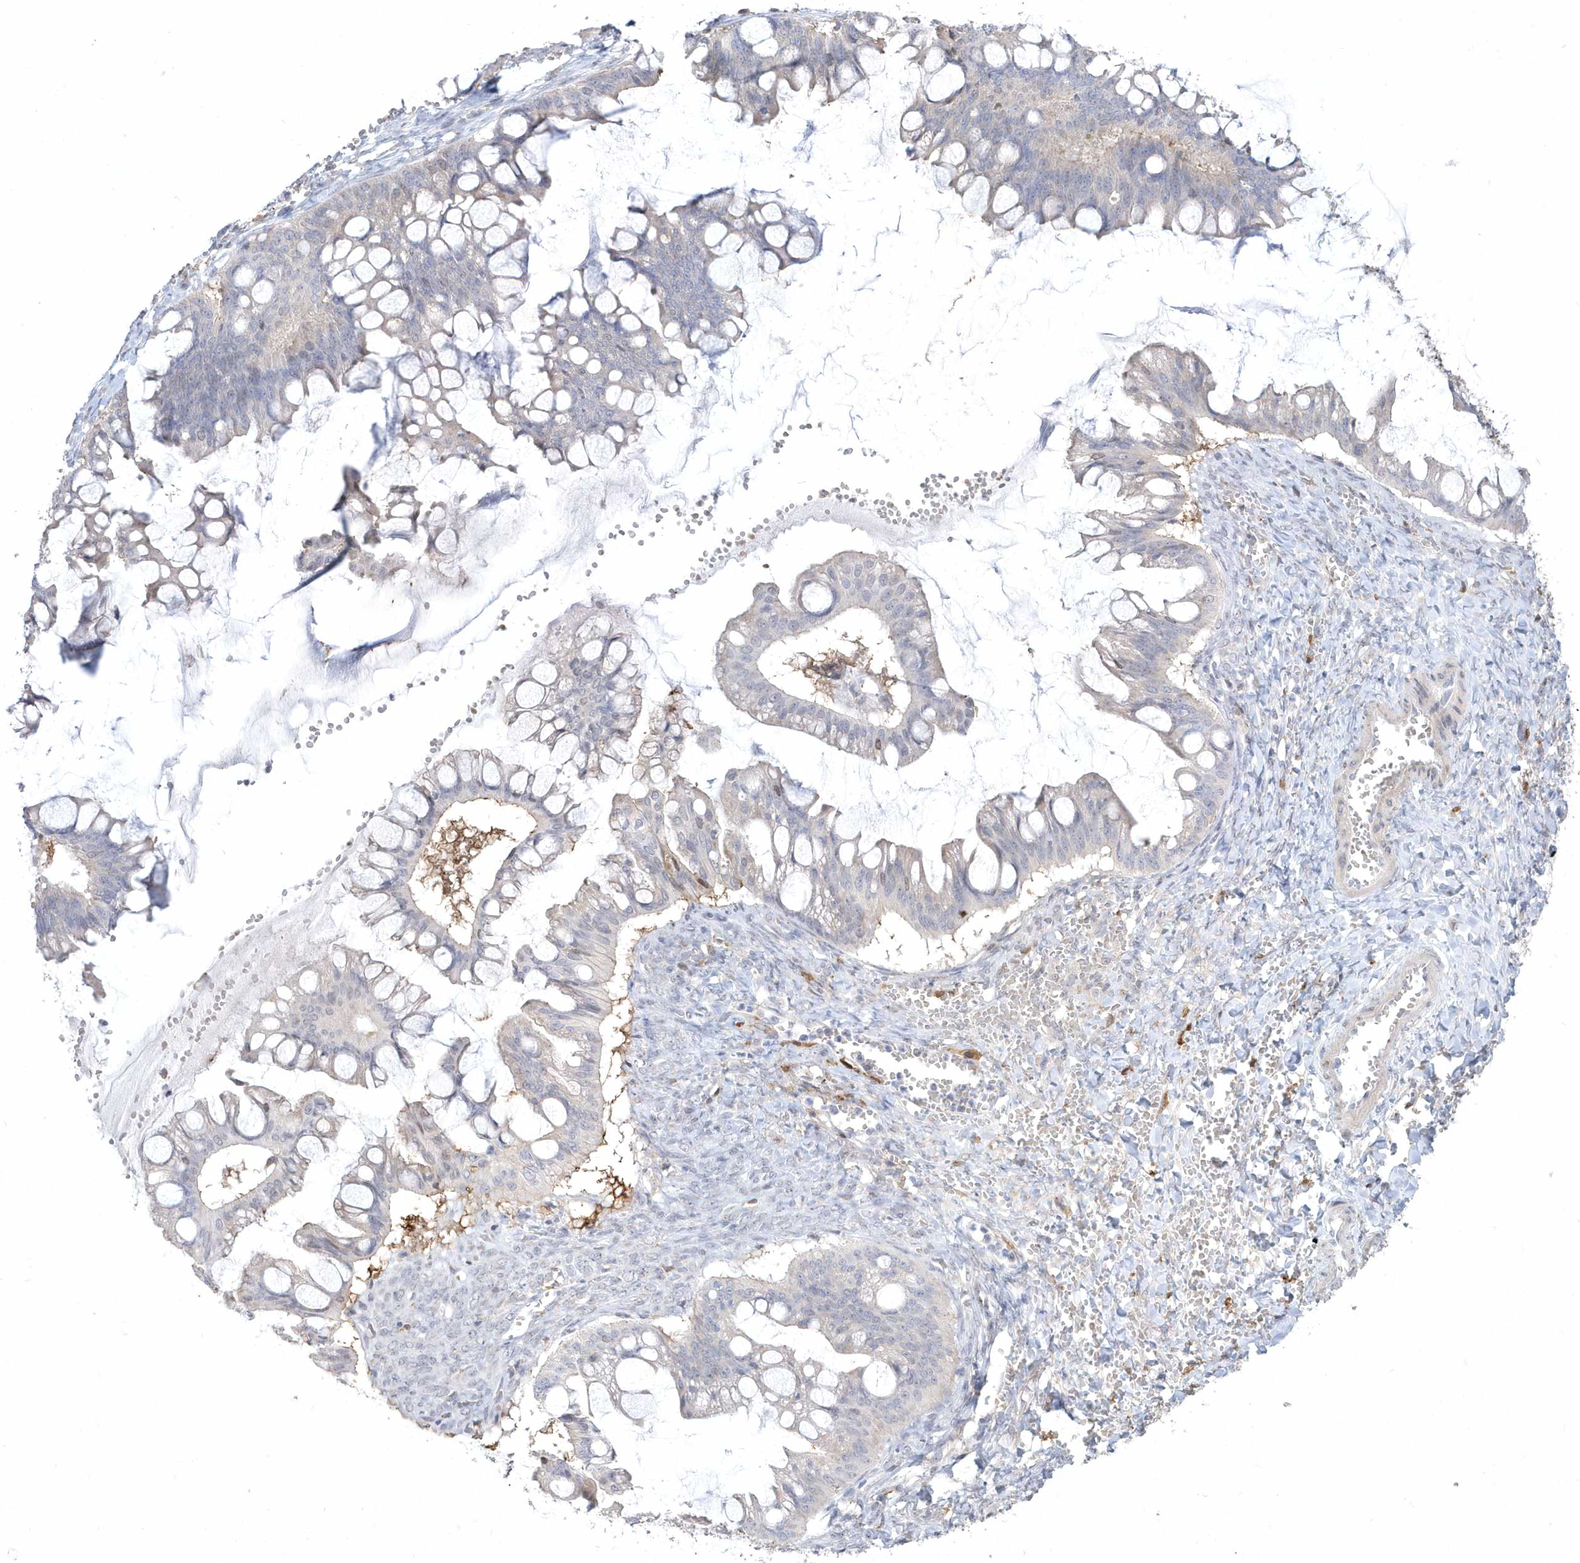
{"staining": {"intensity": "negative", "quantity": "none", "location": "none"}, "tissue": "ovarian cancer", "cell_type": "Tumor cells", "image_type": "cancer", "snomed": [{"axis": "morphology", "description": "Cystadenocarcinoma, mucinous, NOS"}, {"axis": "topography", "description": "Ovary"}], "caption": "Tumor cells show no significant expression in ovarian cancer (mucinous cystadenocarcinoma).", "gene": "TSPEAR", "patient": {"sex": "female", "age": 73}}